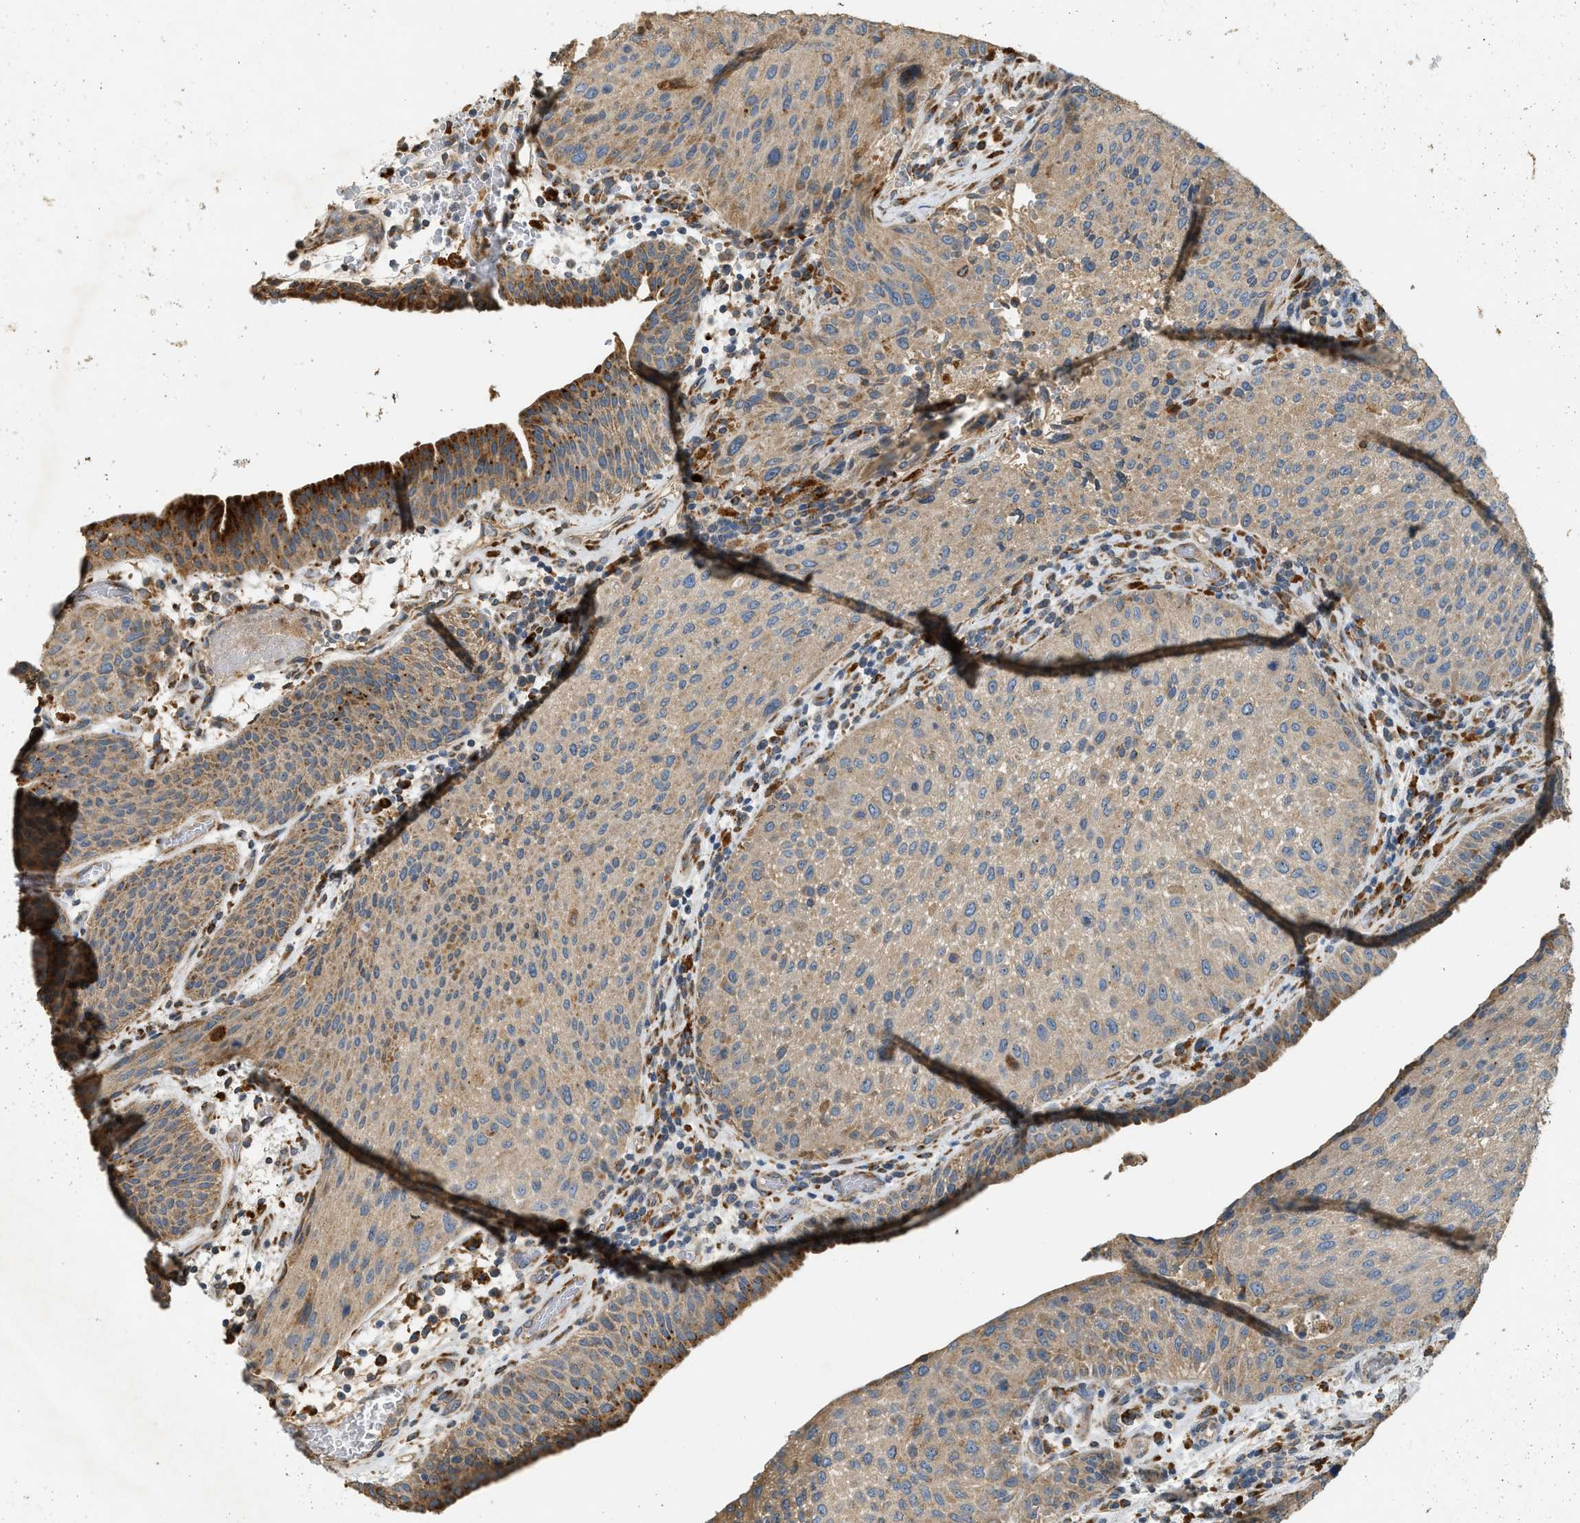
{"staining": {"intensity": "moderate", "quantity": ">75%", "location": "cytoplasmic/membranous"}, "tissue": "urothelial cancer", "cell_type": "Tumor cells", "image_type": "cancer", "snomed": [{"axis": "morphology", "description": "Urothelial carcinoma, Low grade"}, {"axis": "morphology", "description": "Urothelial carcinoma, High grade"}, {"axis": "topography", "description": "Urinary bladder"}], "caption": "Urothelial carcinoma (low-grade) stained with DAB immunohistochemistry reveals medium levels of moderate cytoplasmic/membranous staining in about >75% of tumor cells. Nuclei are stained in blue.", "gene": "CTSB", "patient": {"sex": "male", "age": 35}}